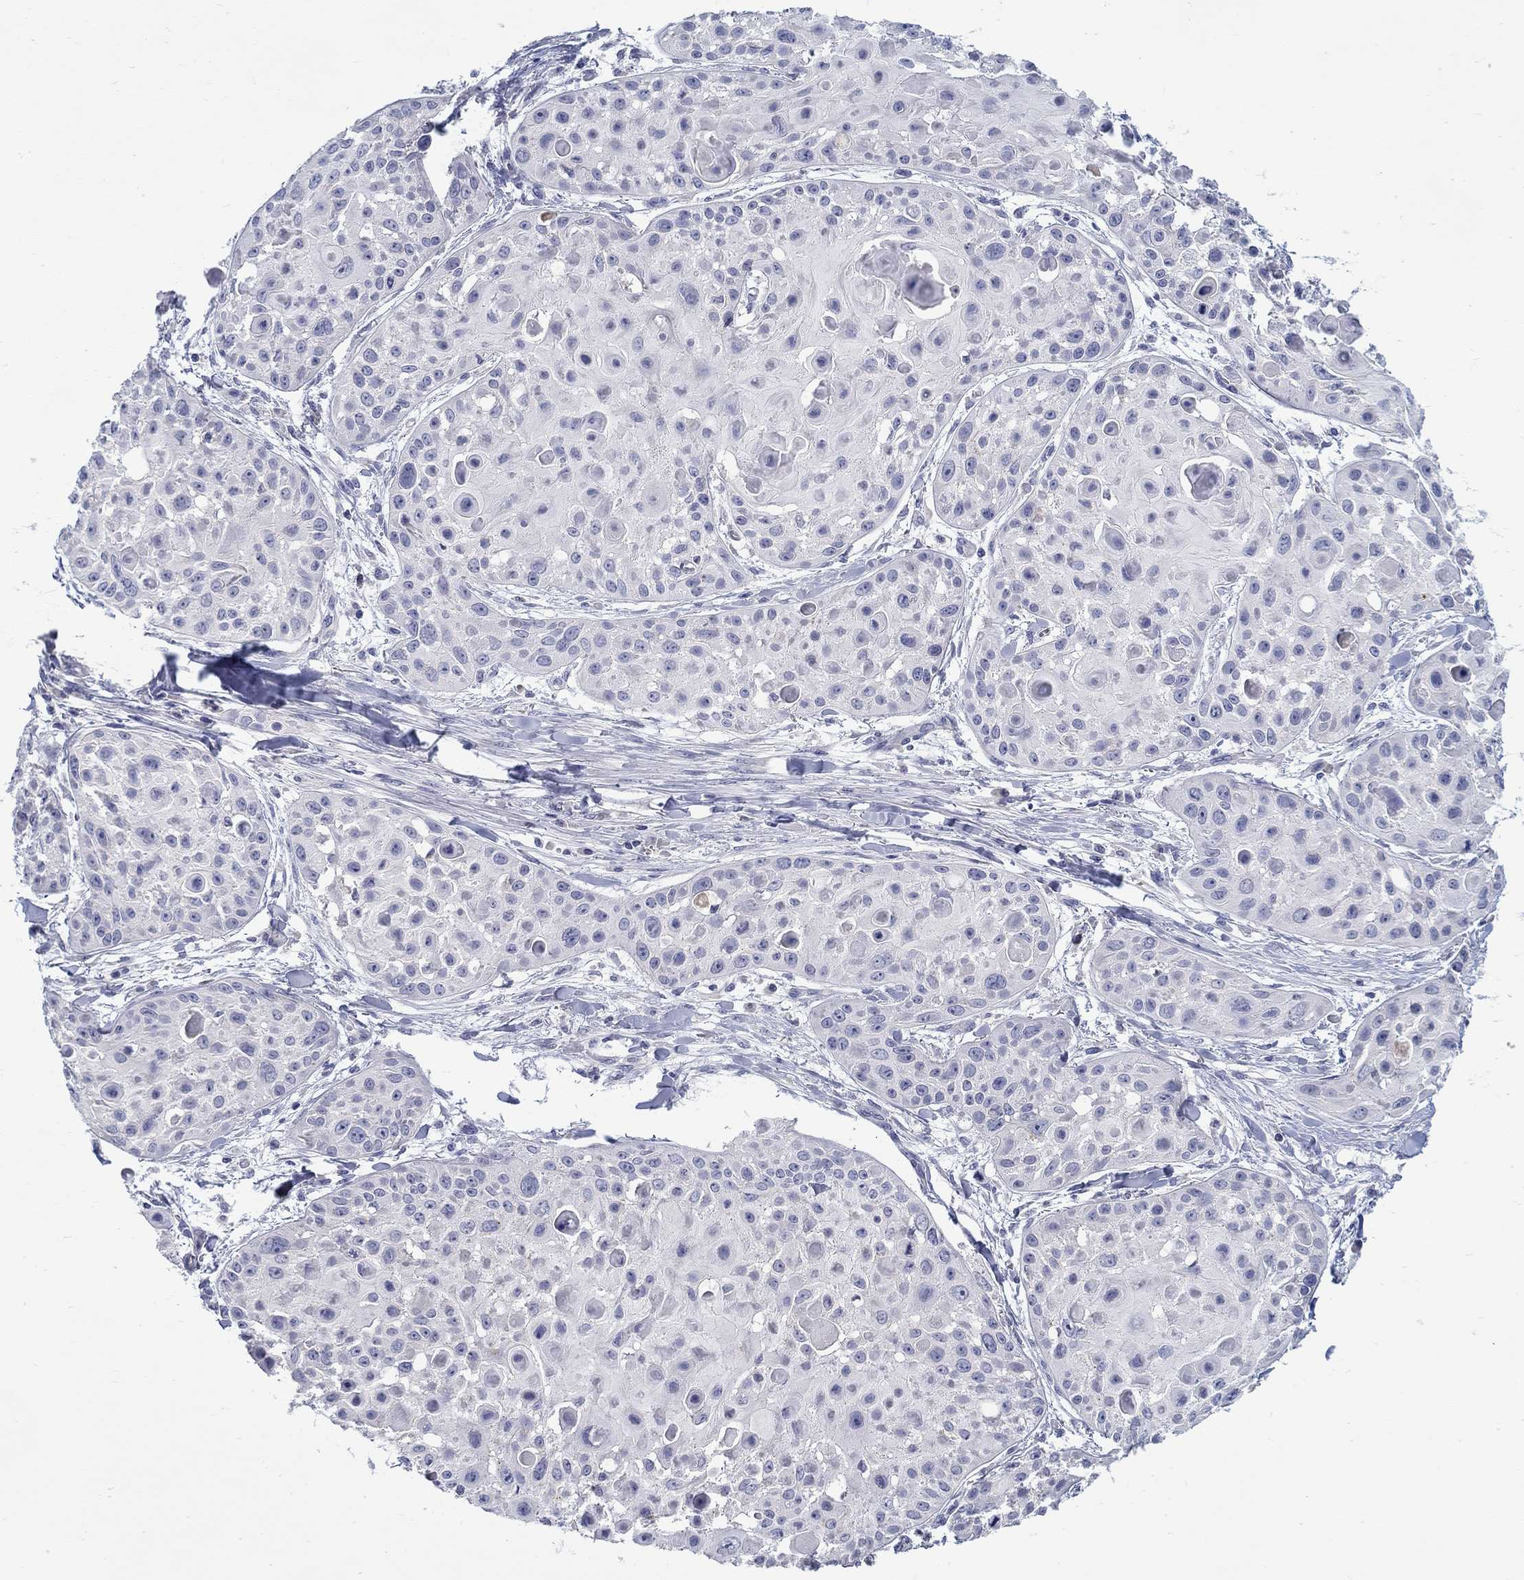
{"staining": {"intensity": "negative", "quantity": "none", "location": "none"}, "tissue": "skin cancer", "cell_type": "Tumor cells", "image_type": "cancer", "snomed": [{"axis": "morphology", "description": "Squamous cell carcinoma, NOS"}, {"axis": "topography", "description": "Skin"}, {"axis": "topography", "description": "Anal"}], "caption": "Immunohistochemistry (IHC) photomicrograph of skin cancer stained for a protein (brown), which displays no positivity in tumor cells.", "gene": "ABCA4", "patient": {"sex": "female", "age": 75}}